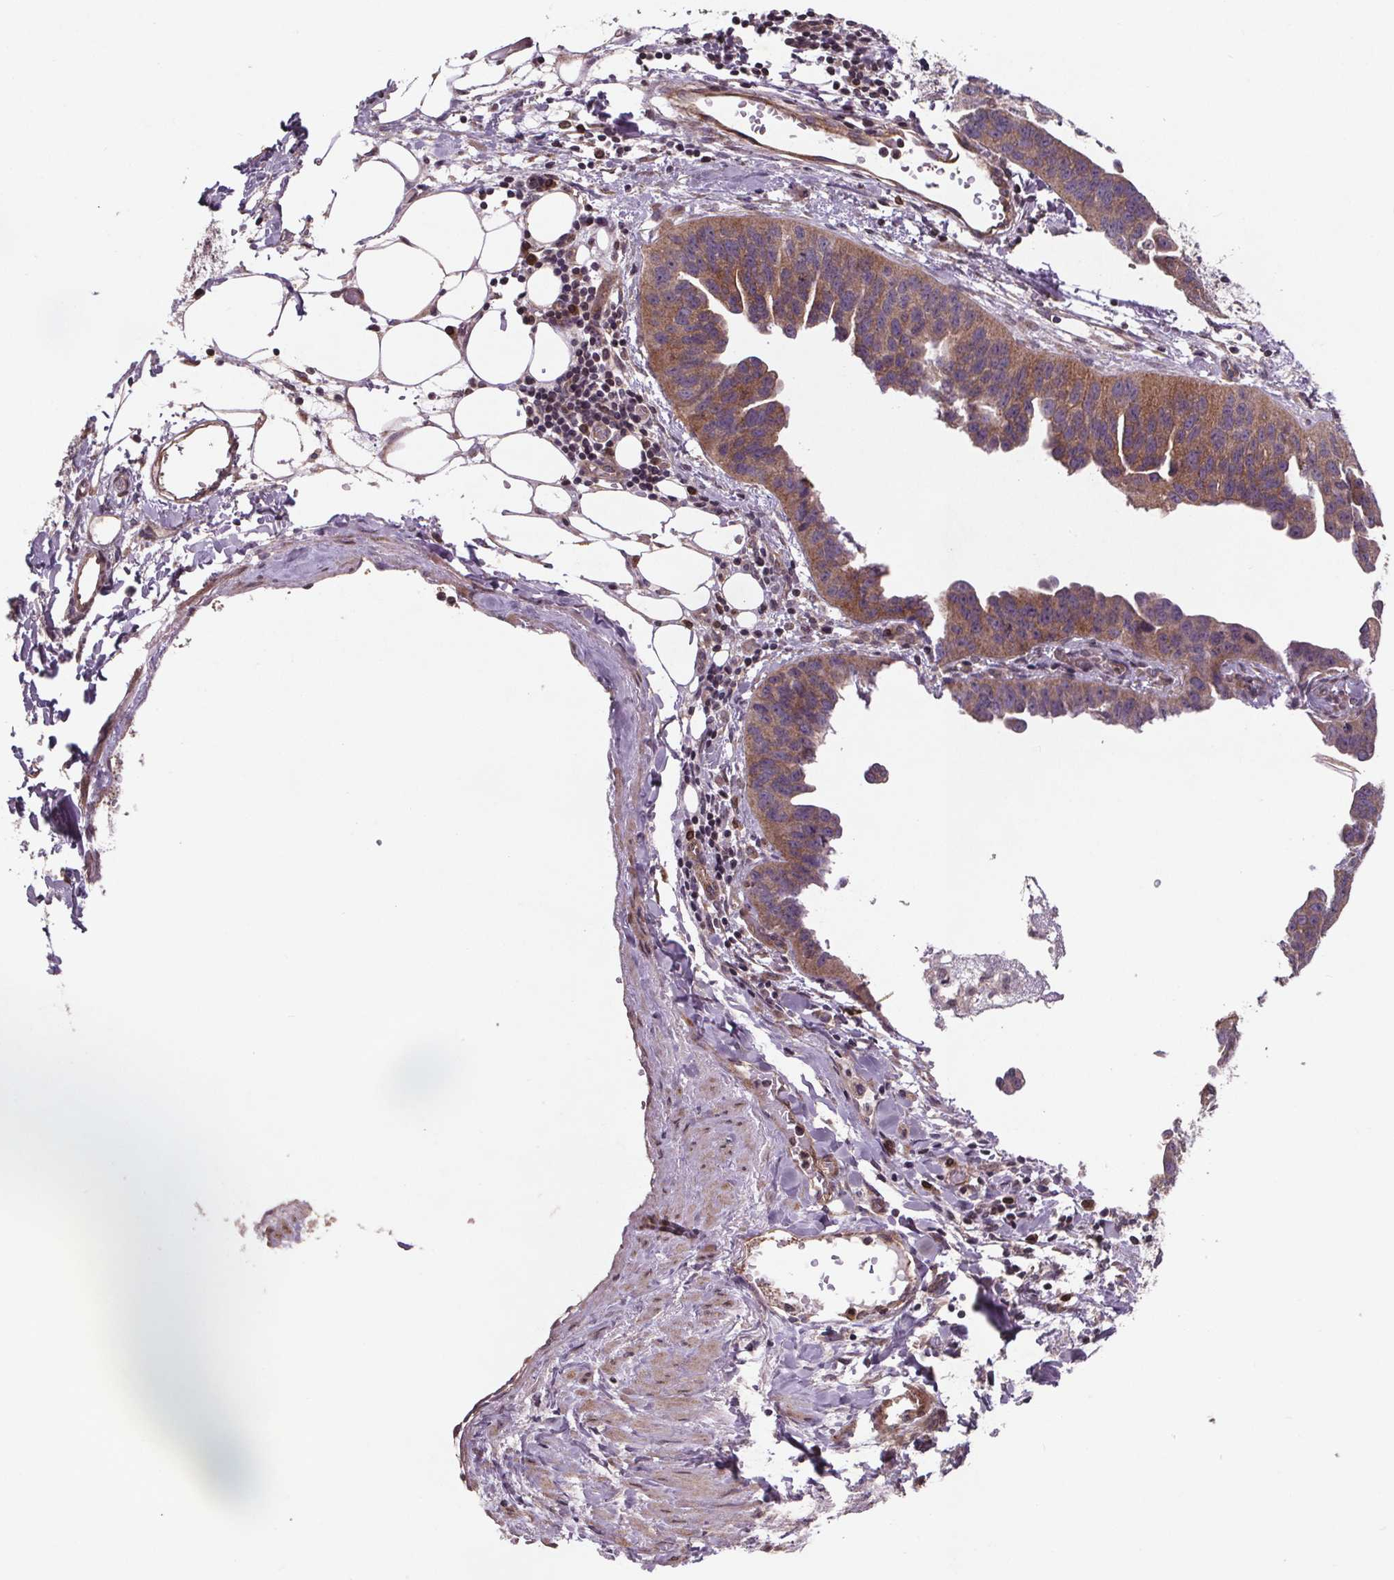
{"staining": {"intensity": "weak", "quantity": ">75%", "location": "cytoplasmic/membranous"}, "tissue": "ovarian cancer", "cell_type": "Tumor cells", "image_type": "cancer", "snomed": [{"axis": "morphology", "description": "Cystadenocarcinoma, serous, NOS"}, {"axis": "topography", "description": "Ovary"}], "caption": "Tumor cells demonstrate weak cytoplasmic/membranous staining in approximately >75% of cells in ovarian cancer.", "gene": "STRN3", "patient": {"sex": "female", "age": 75}}